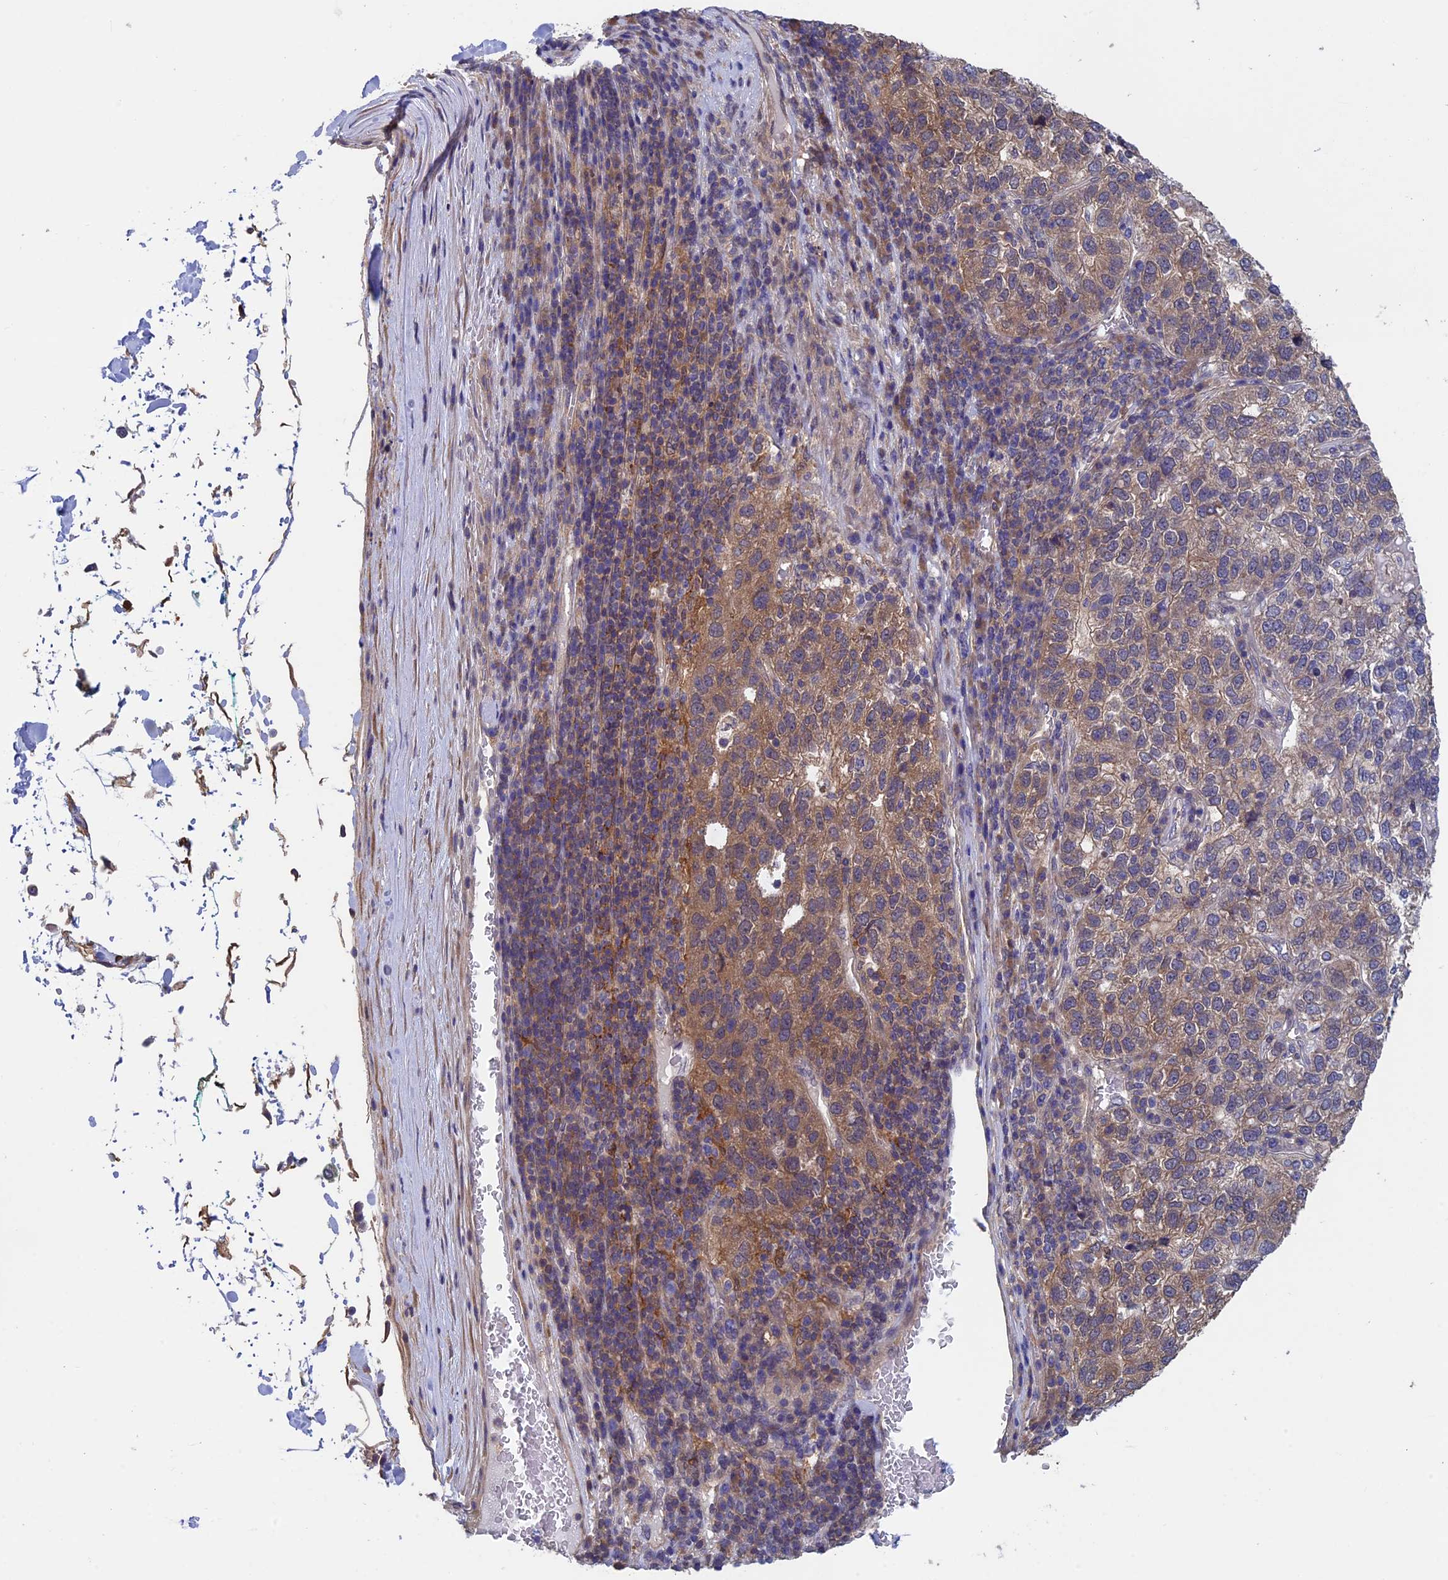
{"staining": {"intensity": "moderate", "quantity": "<25%", "location": "cytoplasmic/membranous"}, "tissue": "pancreatic cancer", "cell_type": "Tumor cells", "image_type": "cancer", "snomed": [{"axis": "morphology", "description": "Adenocarcinoma, NOS"}, {"axis": "topography", "description": "Pancreas"}], "caption": "A high-resolution photomicrograph shows IHC staining of pancreatic adenocarcinoma, which exhibits moderate cytoplasmic/membranous expression in approximately <25% of tumor cells. (Brightfield microscopy of DAB IHC at high magnification).", "gene": "LCMT1", "patient": {"sex": "female", "age": 61}}